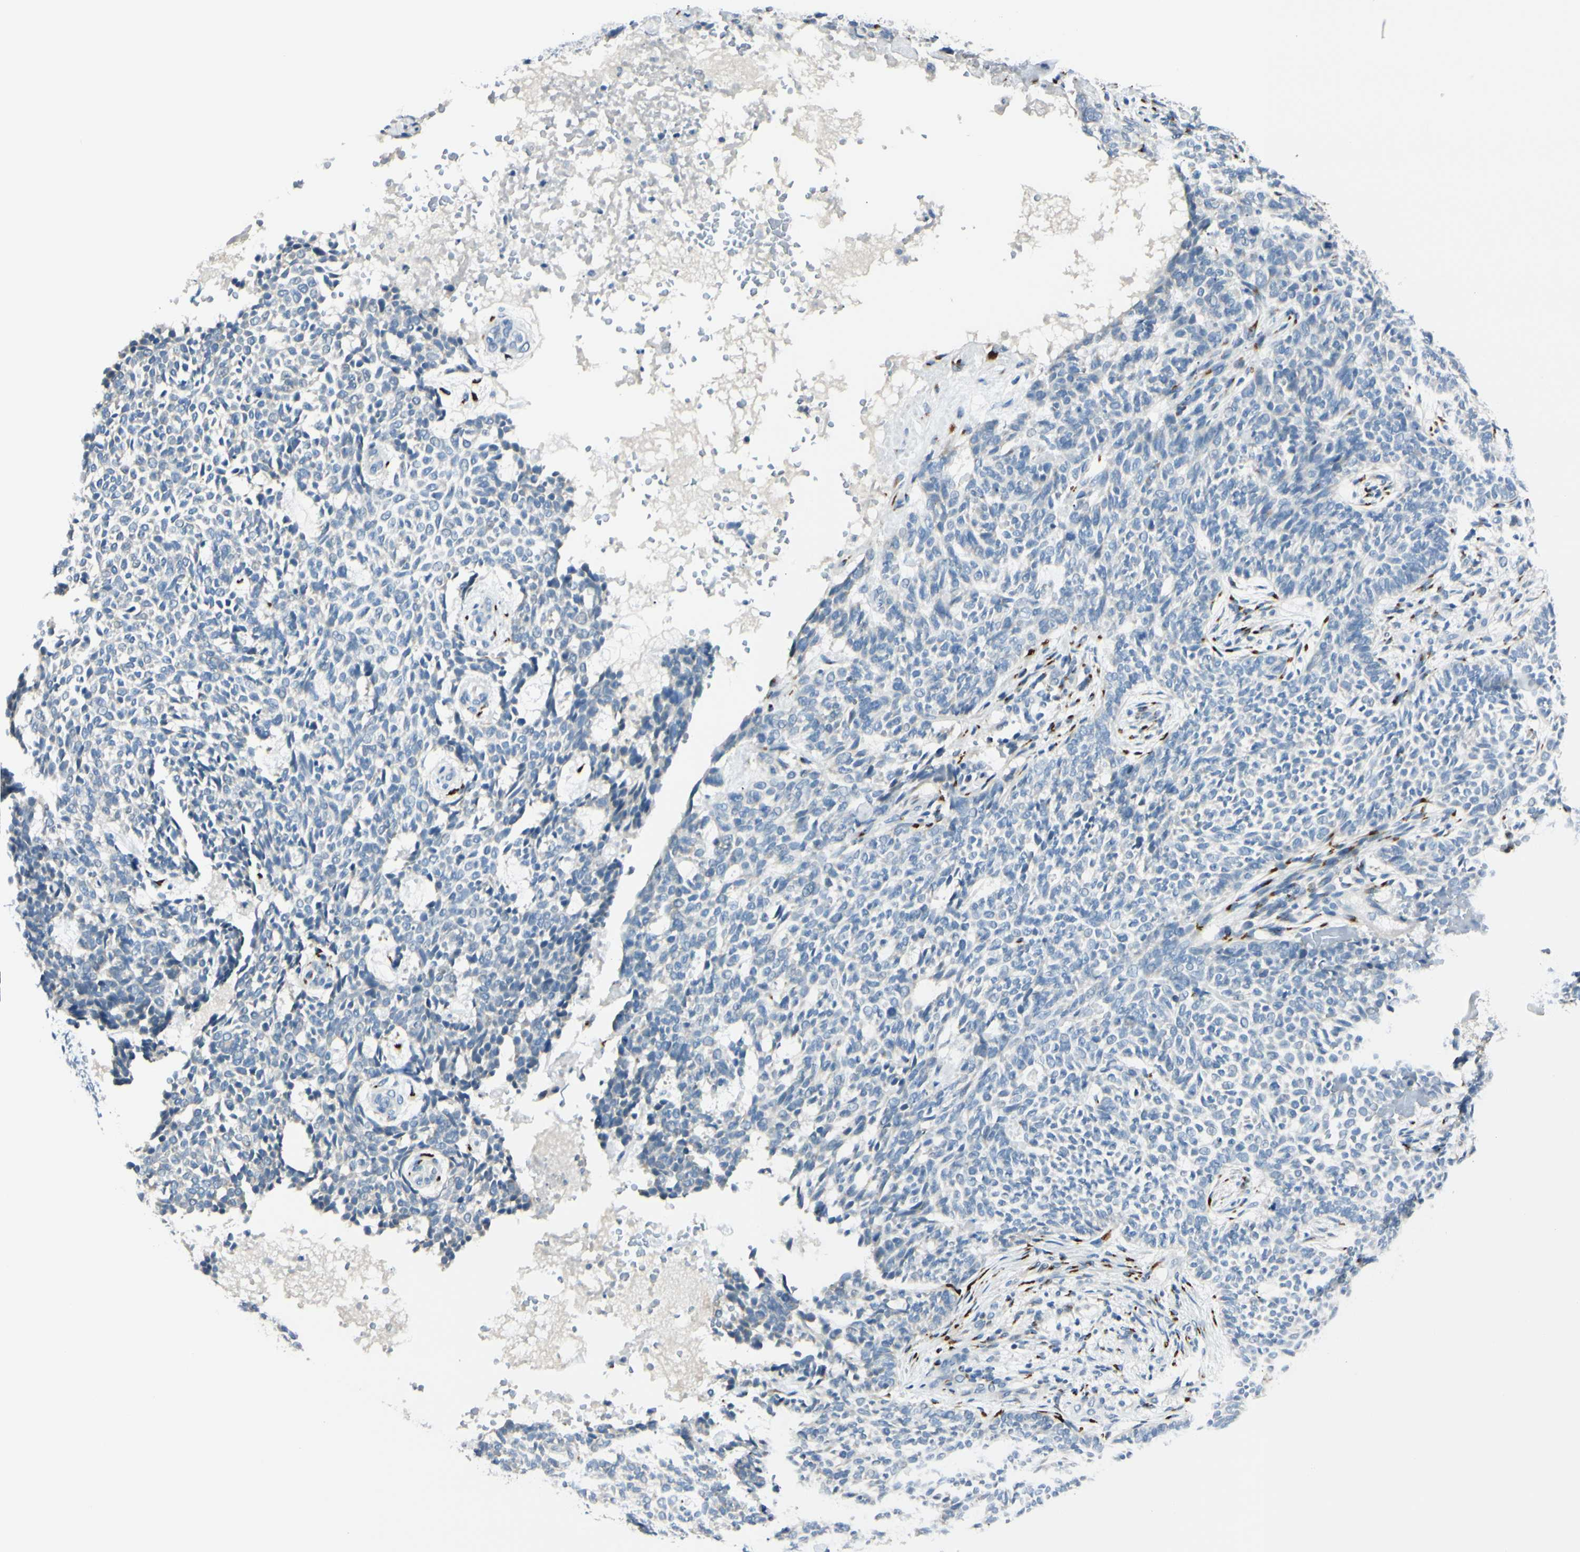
{"staining": {"intensity": "negative", "quantity": "none", "location": "none"}, "tissue": "skin cancer", "cell_type": "Tumor cells", "image_type": "cancer", "snomed": [{"axis": "morphology", "description": "Basal cell carcinoma"}, {"axis": "topography", "description": "Skin"}], "caption": "An image of human skin cancer is negative for staining in tumor cells.", "gene": "GALNT5", "patient": {"sex": "male", "age": 87}}